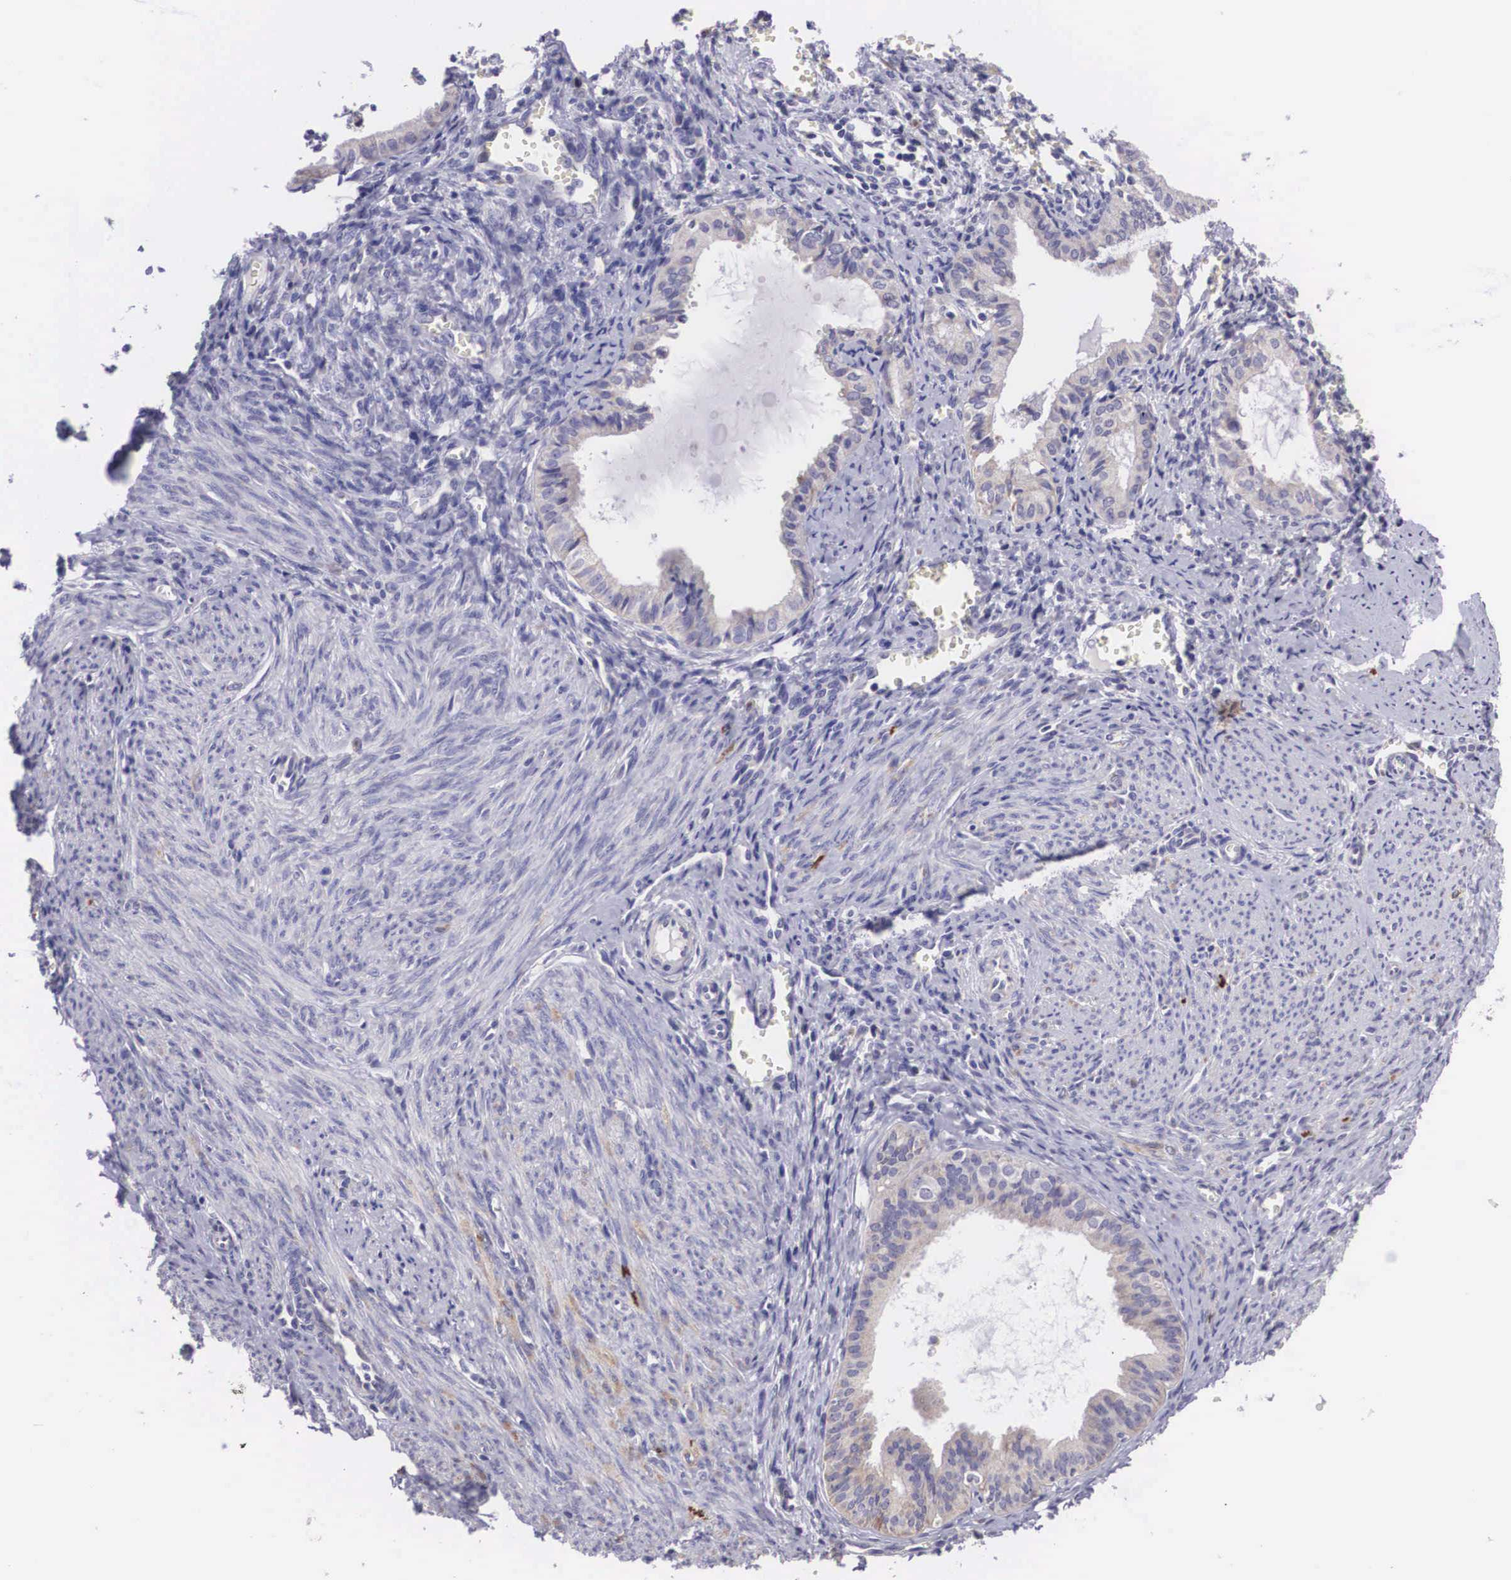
{"staining": {"intensity": "weak", "quantity": "25%-75%", "location": "cytoplasmic/membranous"}, "tissue": "endometrial cancer", "cell_type": "Tumor cells", "image_type": "cancer", "snomed": [{"axis": "morphology", "description": "Adenocarcinoma, NOS"}, {"axis": "topography", "description": "Endometrium"}], "caption": "IHC image of neoplastic tissue: human endometrial cancer stained using immunohistochemistry (IHC) shows low levels of weak protein expression localized specifically in the cytoplasmic/membranous of tumor cells, appearing as a cytoplasmic/membranous brown color.", "gene": "ARG2", "patient": {"sex": "female", "age": 75}}